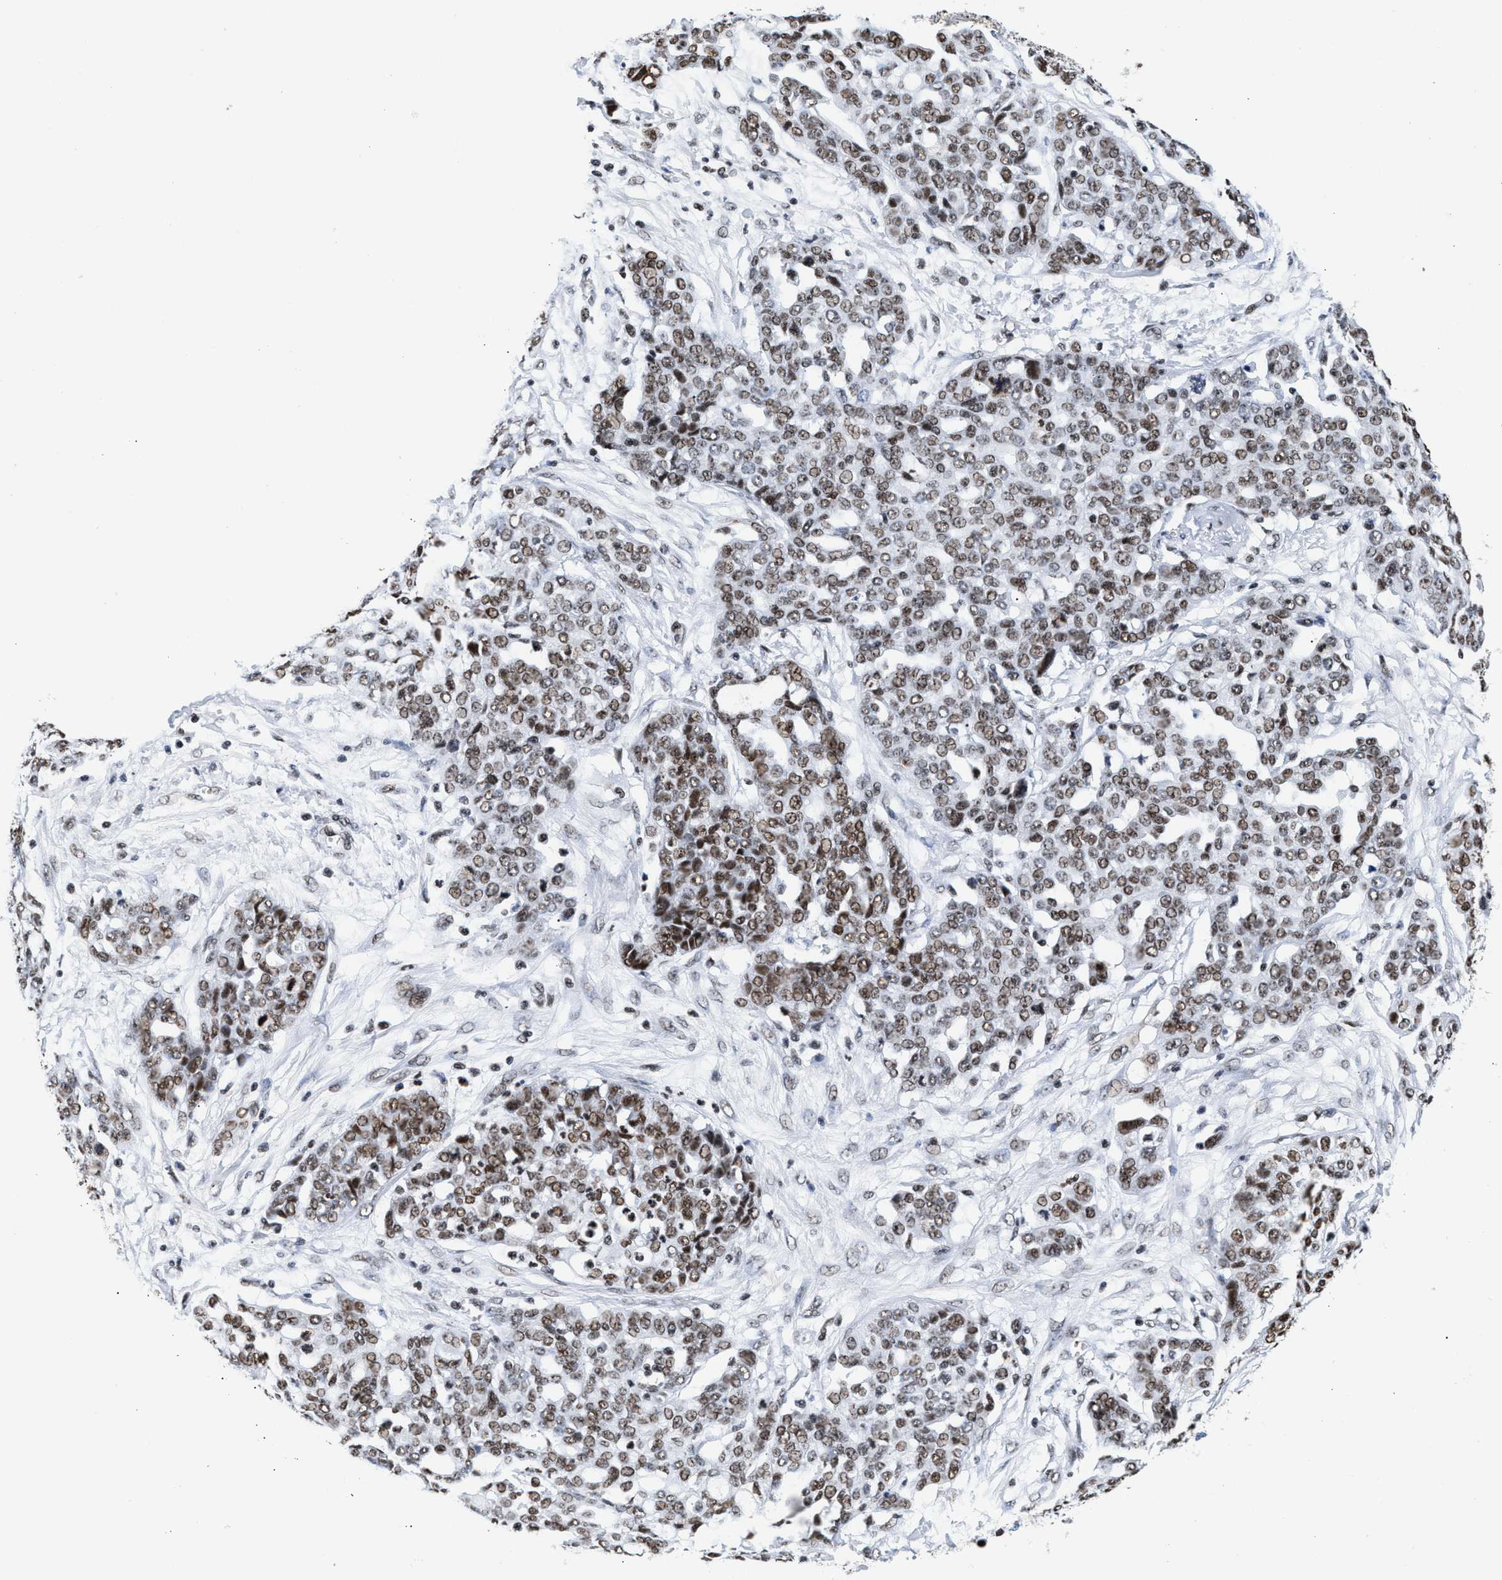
{"staining": {"intensity": "moderate", "quantity": ">75%", "location": "nuclear"}, "tissue": "ovarian cancer", "cell_type": "Tumor cells", "image_type": "cancer", "snomed": [{"axis": "morphology", "description": "Cystadenocarcinoma, serous, NOS"}, {"axis": "topography", "description": "Soft tissue"}, {"axis": "topography", "description": "Ovary"}], "caption": "Brown immunohistochemical staining in ovarian serous cystadenocarcinoma exhibits moderate nuclear expression in about >75% of tumor cells.", "gene": "RAD21", "patient": {"sex": "female", "age": 57}}